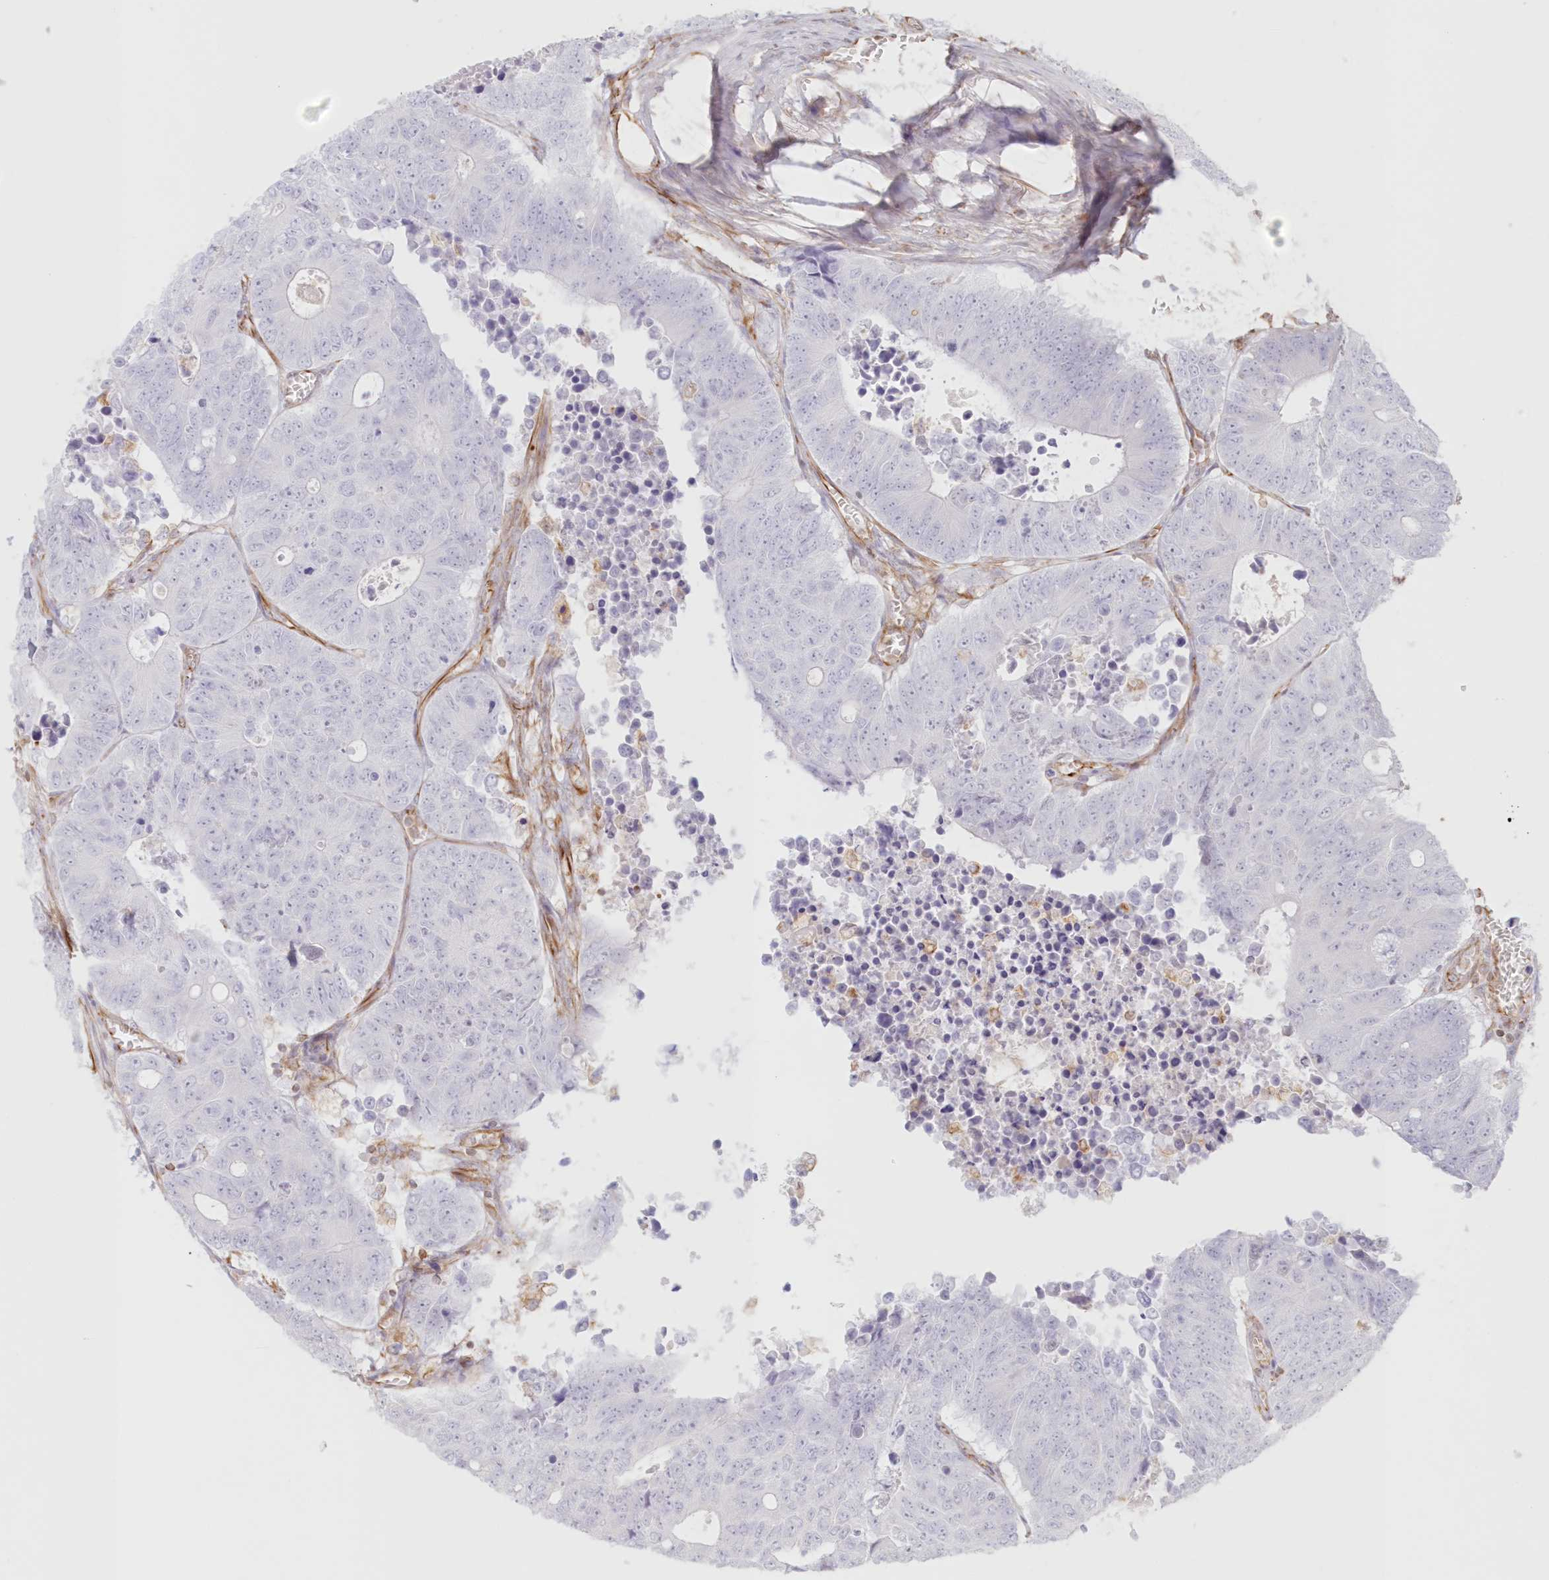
{"staining": {"intensity": "negative", "quantity": "none", "location": "none"}, "tissue": "colorectal cancer", "cell_type": "Tumor cells", "image_type": "cancer", "snomed": [{"axis": "morphology", "description": "Adenocarcinoma, NOS"}, {"axis": "topography", "description": "Colon"}], "caption": "DAB (3,3'-diaminobenzidine) immunohistochemical staining of human colorectal cancer shows no significant positivity in tumor cells.", "gene": "DMRTB1", "patient": {"sex": "male", "age": 87}}